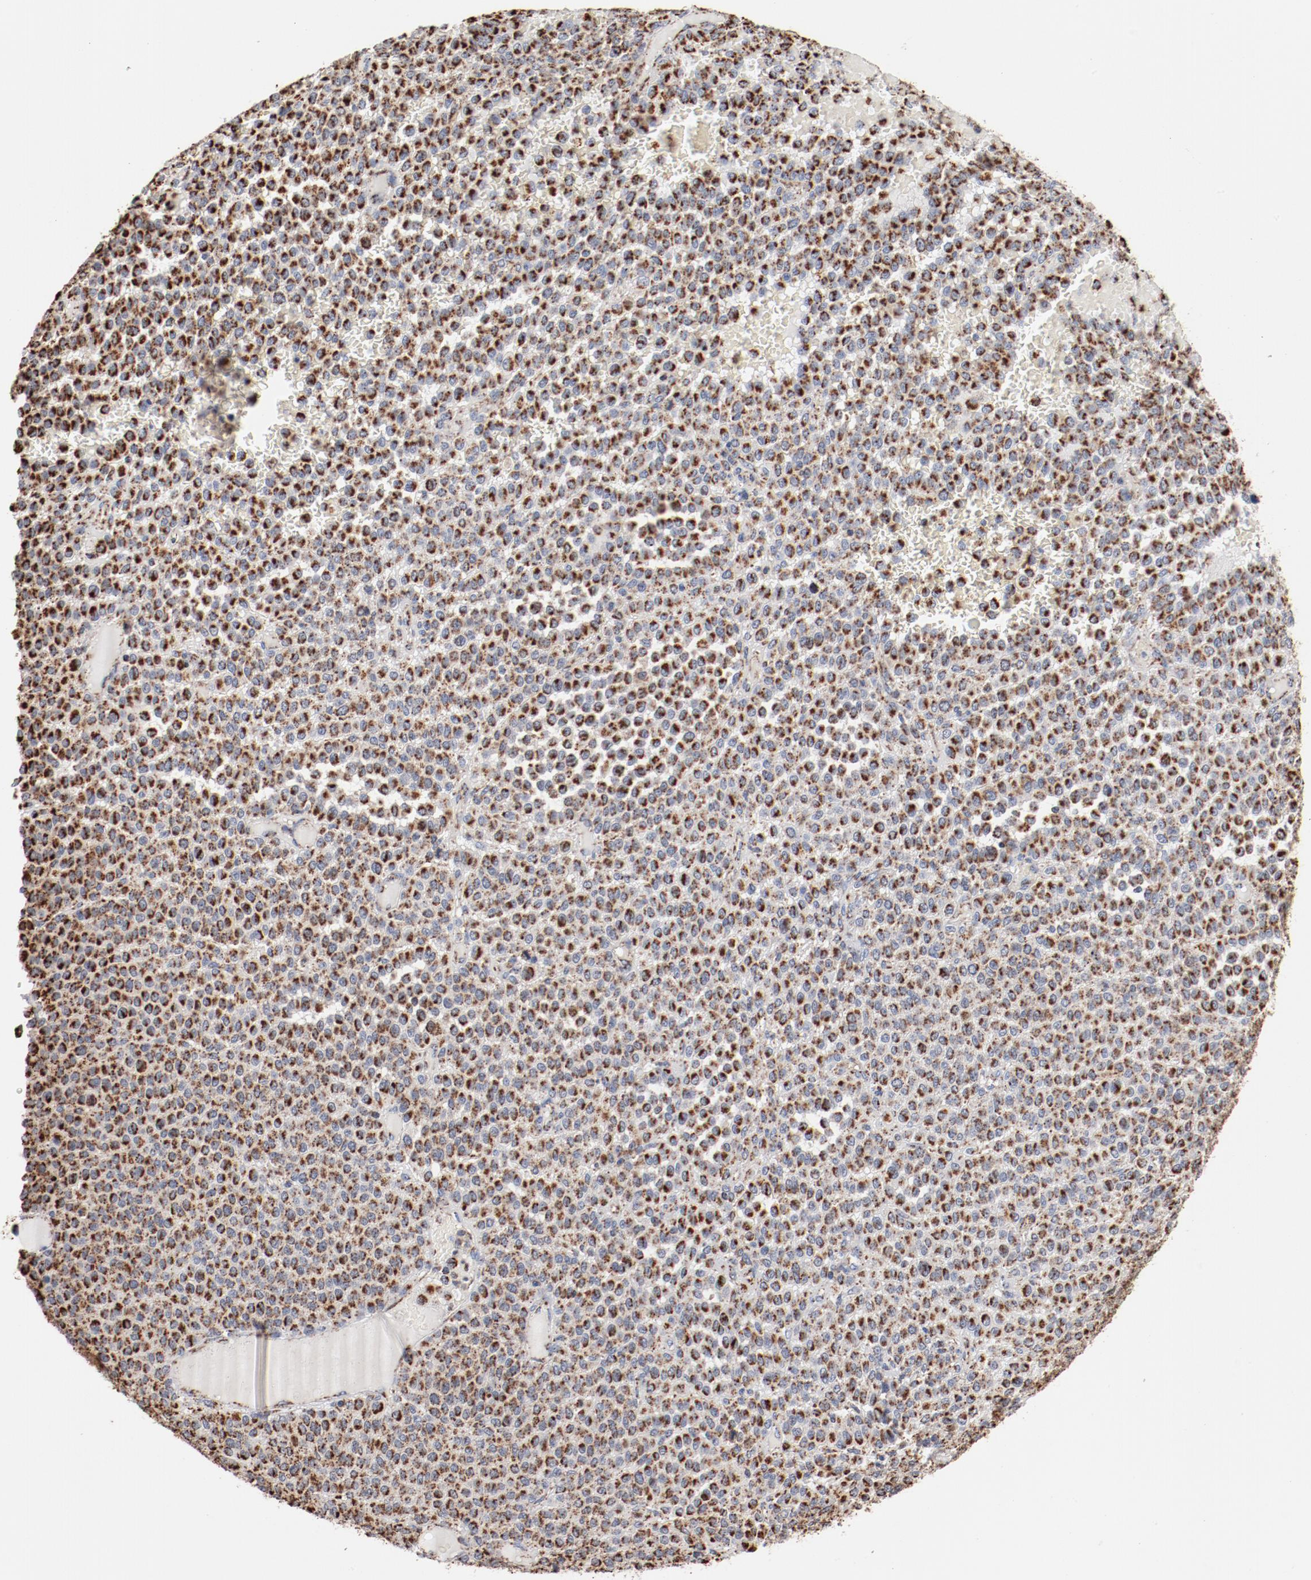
{"staining": {"intensity": "strong", "quantity": ">75%", "location": "cytoplasmic/membranous"}, "tissue": "melanoma", "cell_type": "Tumor cells", "image_type": "cancer", "snomed": [{"axis": "morphology", "description": "Malignant melanoma, Metastatic site"}, {"axis": "topography", "description": "Pancreas"}], "caption": "A photomicrograph showing strong cytoplasmic/membranous positivity in approximately >75% of tumor cells in malignant melanoma (metastatic site), as visualized by brown immunohistochemical staining.", "gene": "NDUFS4", "patient": {"sex": "female", "age": 30}}